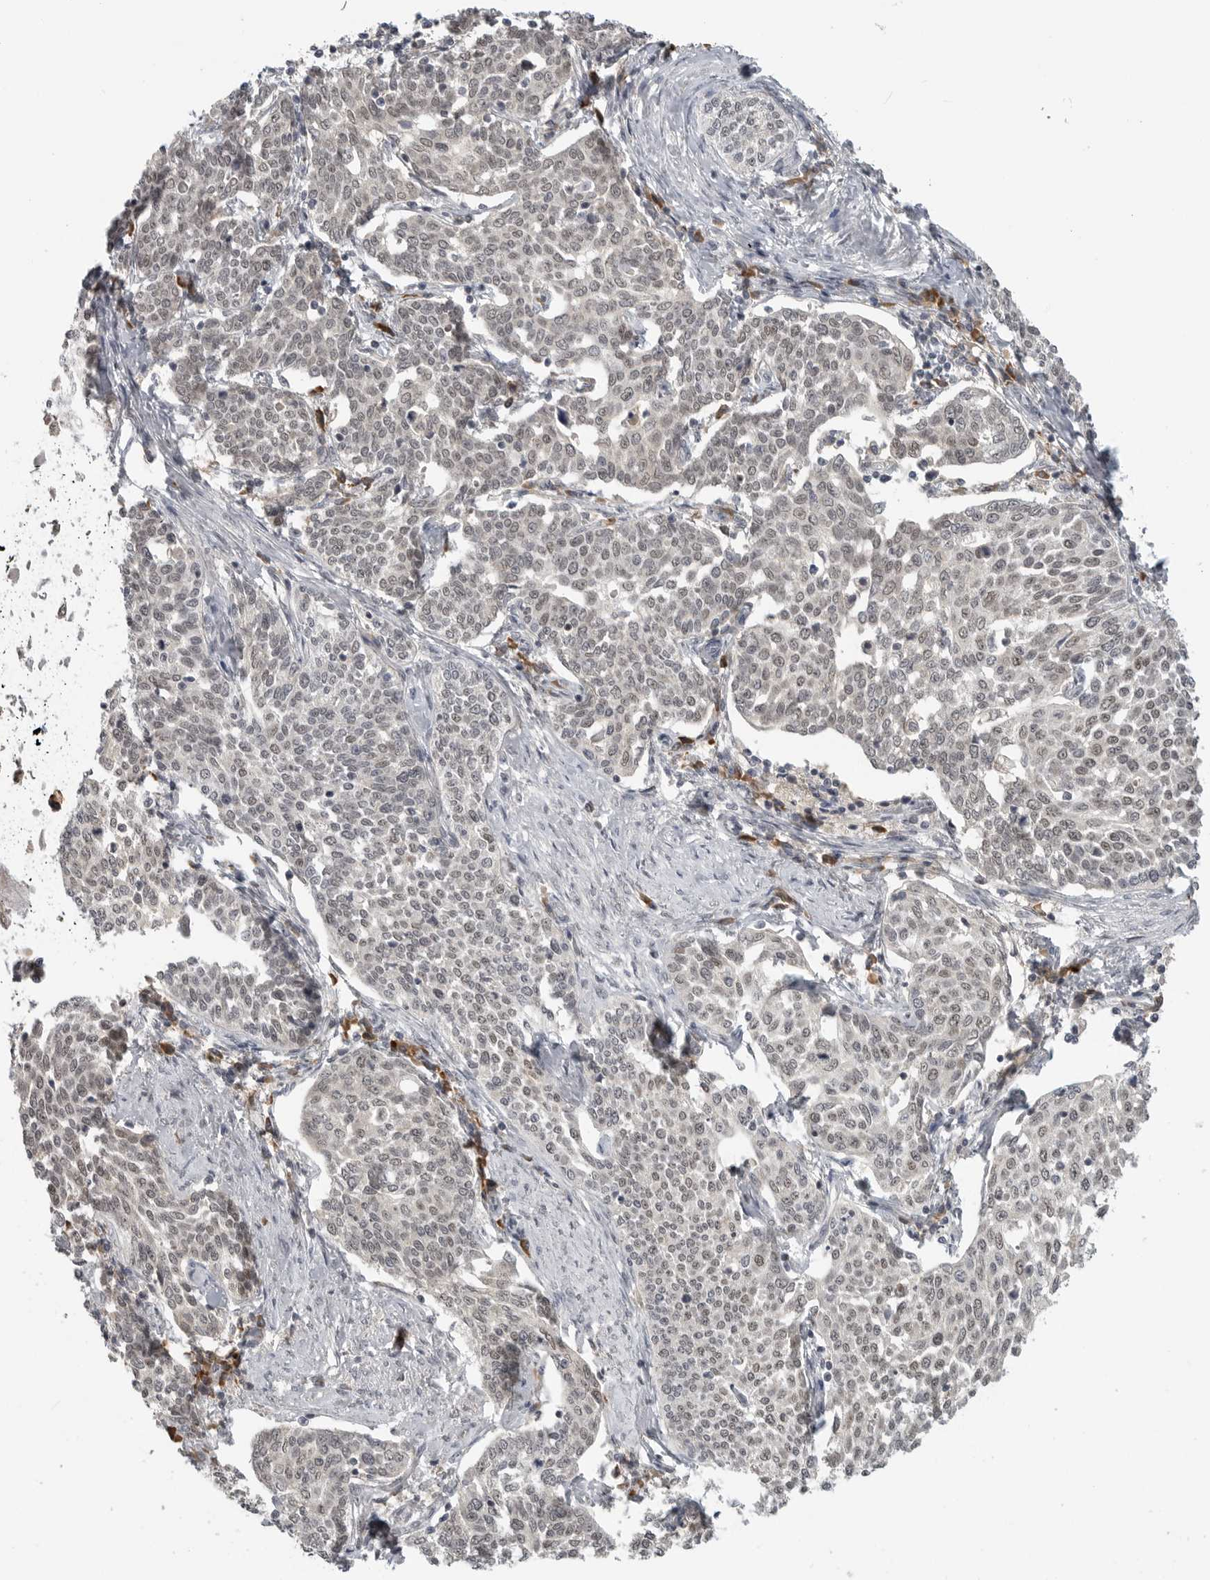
{"staining": {"intensity": "negative", "quantity": "none", "location": "none"}, "tissue": "cervical cancer", "cell_type": "Tumor cells", "image_type": "cancer", "snomed": [{"axis": "morphology", "description": "Squamous cell carcinoma, NOS"}, {"axis": "topography", "description": "Cervix"}], "caption": "Immunohistochemistry (IHC) image of human cervical cancer (squamous cell carcinoma) stained for a protein (brown), which shows no expression in tumor cells. (Stains: DAB IHC with hematoxylin counter stain, Microscopy: brightfield microscopy at high magnification).", "gene": "CEP295NL", "patient": {"sex": "female", "age": 34}}